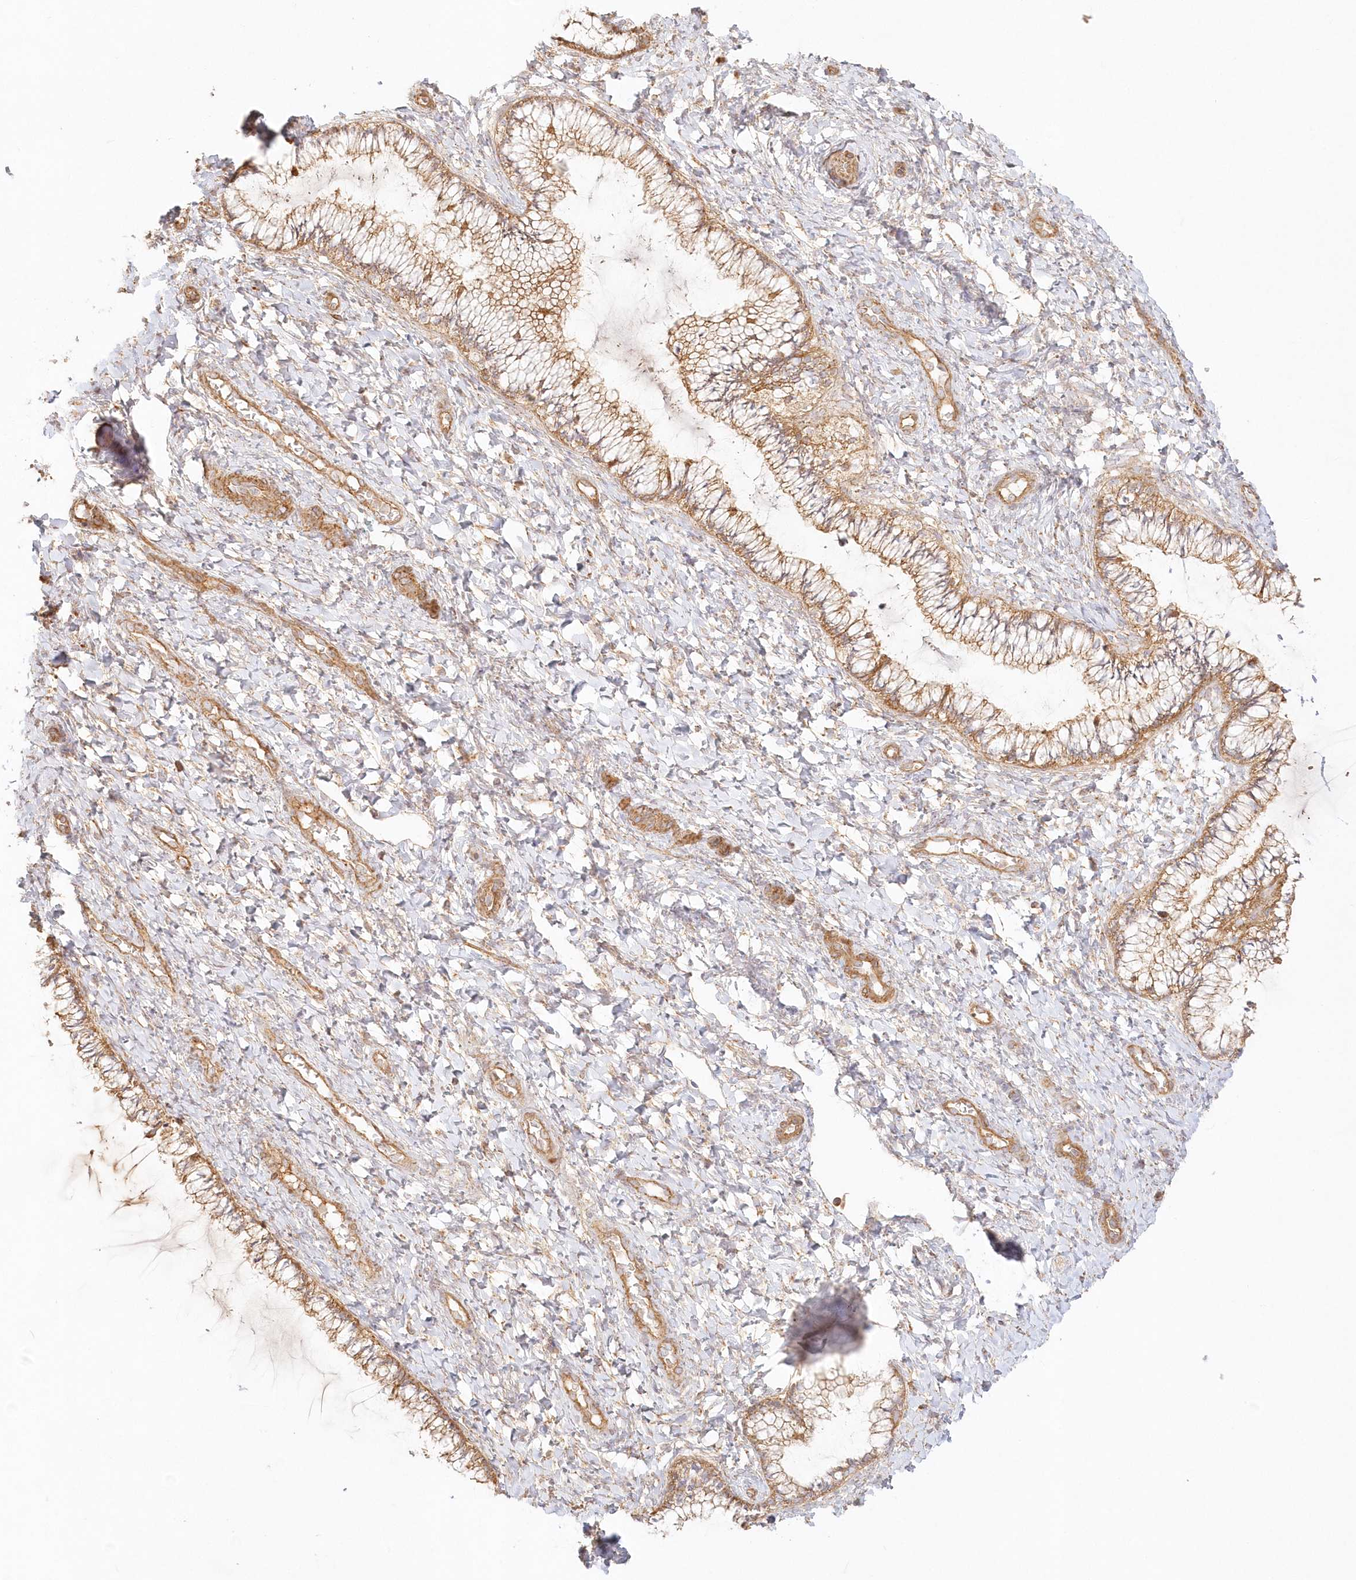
{"staining": {"intensity": "moderate", "quantity": ">75%", "location": "cytoplasmic/membranous"}, "tissue": "cervix", "cell_type": "Glandular cells", "image_type": "normal", "snomed": [{"axis": "morphology", "description": "Normal tissue, NOS"}, {"axis": "morphology", "description": "Adenocarcinoma, NOS"}, {"axis": "topography", "description": "Cervix"}], "caption": "Cervix stained for a protein displays moderate cytoplasmic/membranous positivity in glandular cells. (DAB IHC with brightfield microscopy, high magnification).", "gene": "KIAA0232", "patient": {"sex": "female", "age": 29}}